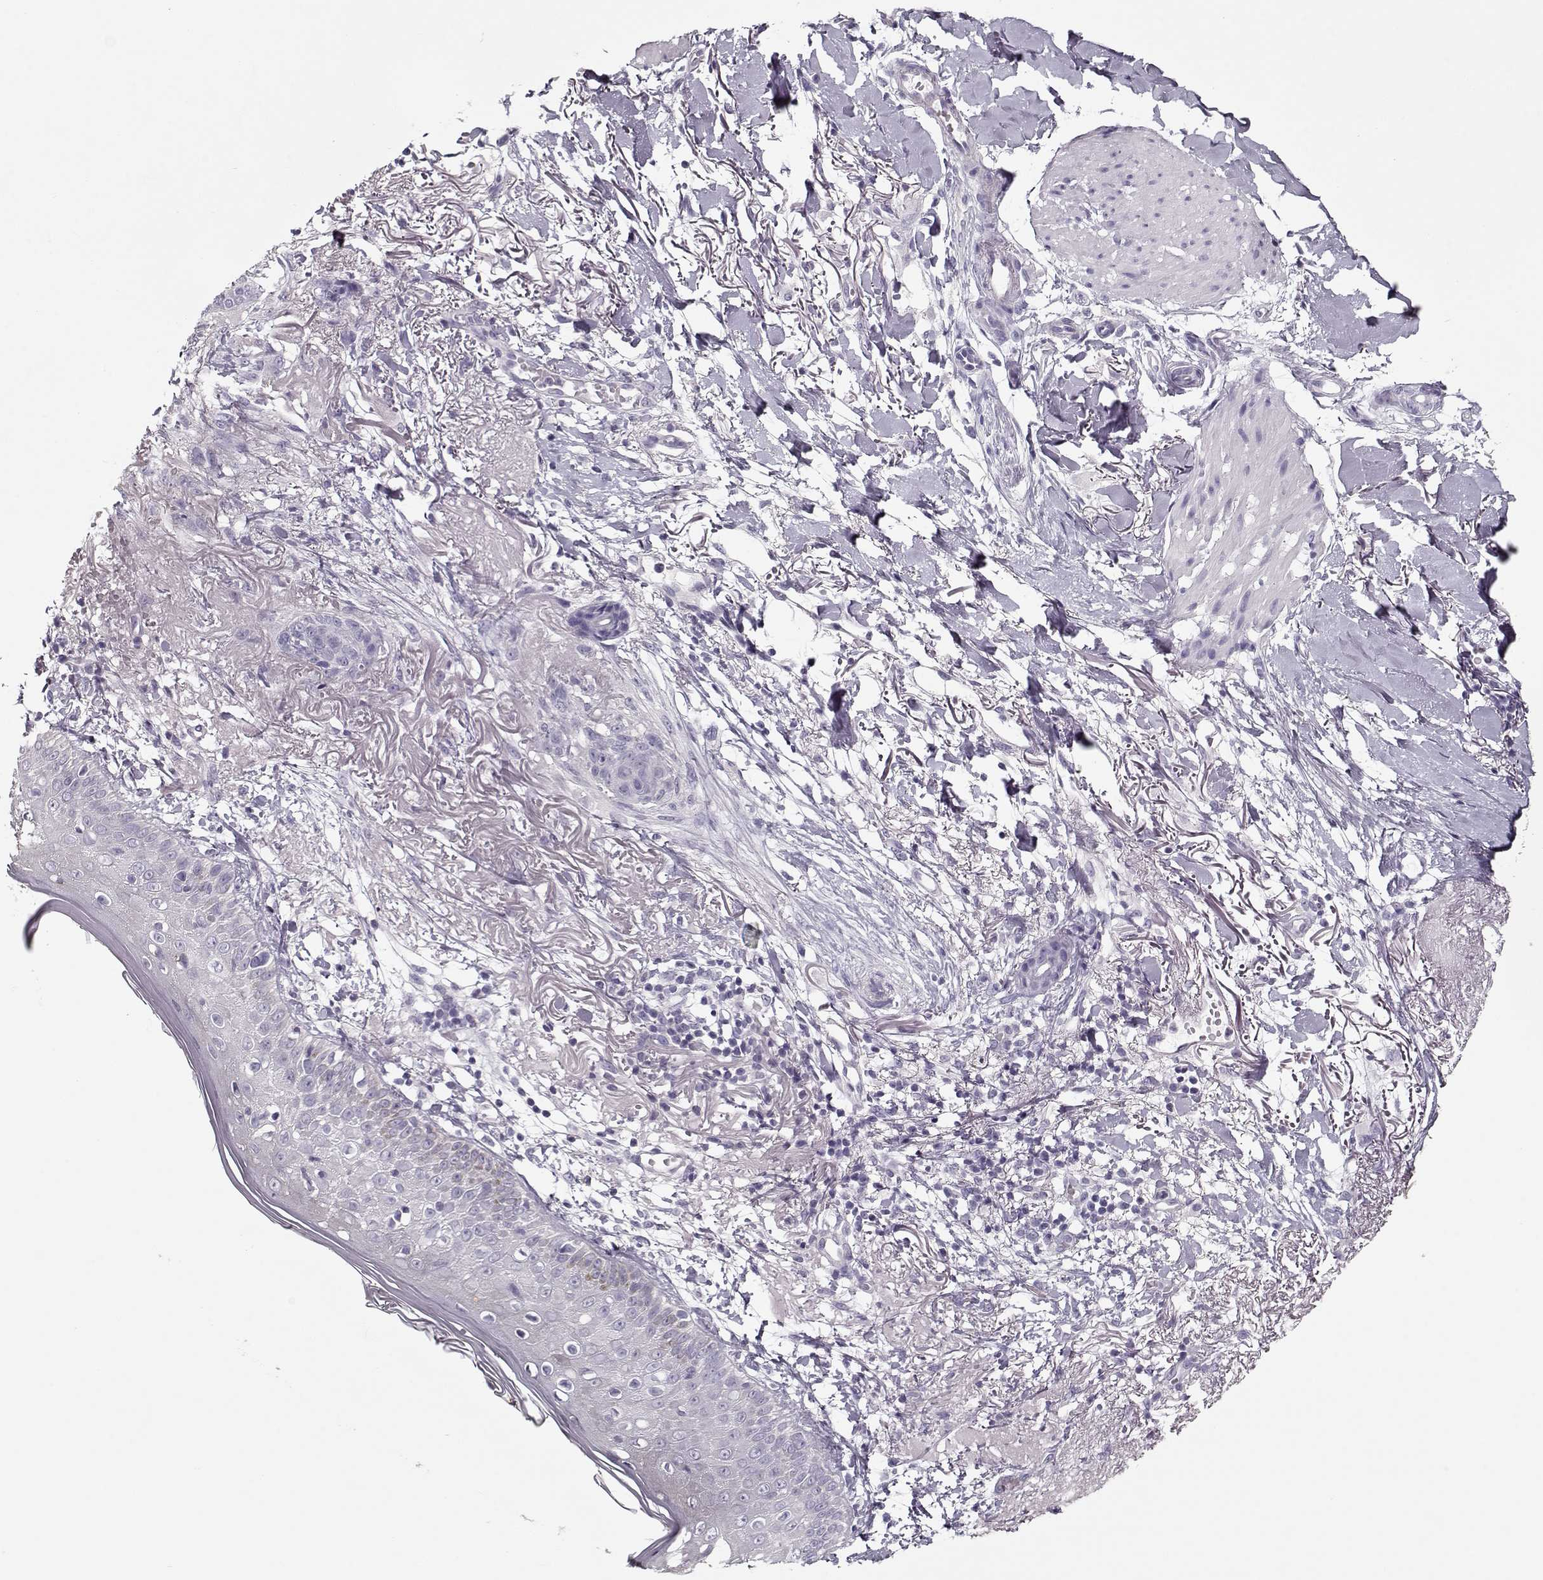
{"staining": {"intensity": "negative", "quantity": "none", "location": "none"}, "tissue": "skin cancer", "cell_type": "Tumor cells", "image_type": "cancer", "snomed": [{"axis": "morphology", "description": "Normal tissue, NOS"}, {"axis": "morphology", "description": "Basal cell carcinoma"}, {"axis": "topography", "description": "Skin"}], "caption": "This is an IHC photomicrograph of basal cell carcinoma (skin). There is no positivity in tumor cells.", "gene": "CCDC136", "patient": {"sex": "male", "age": 84}}